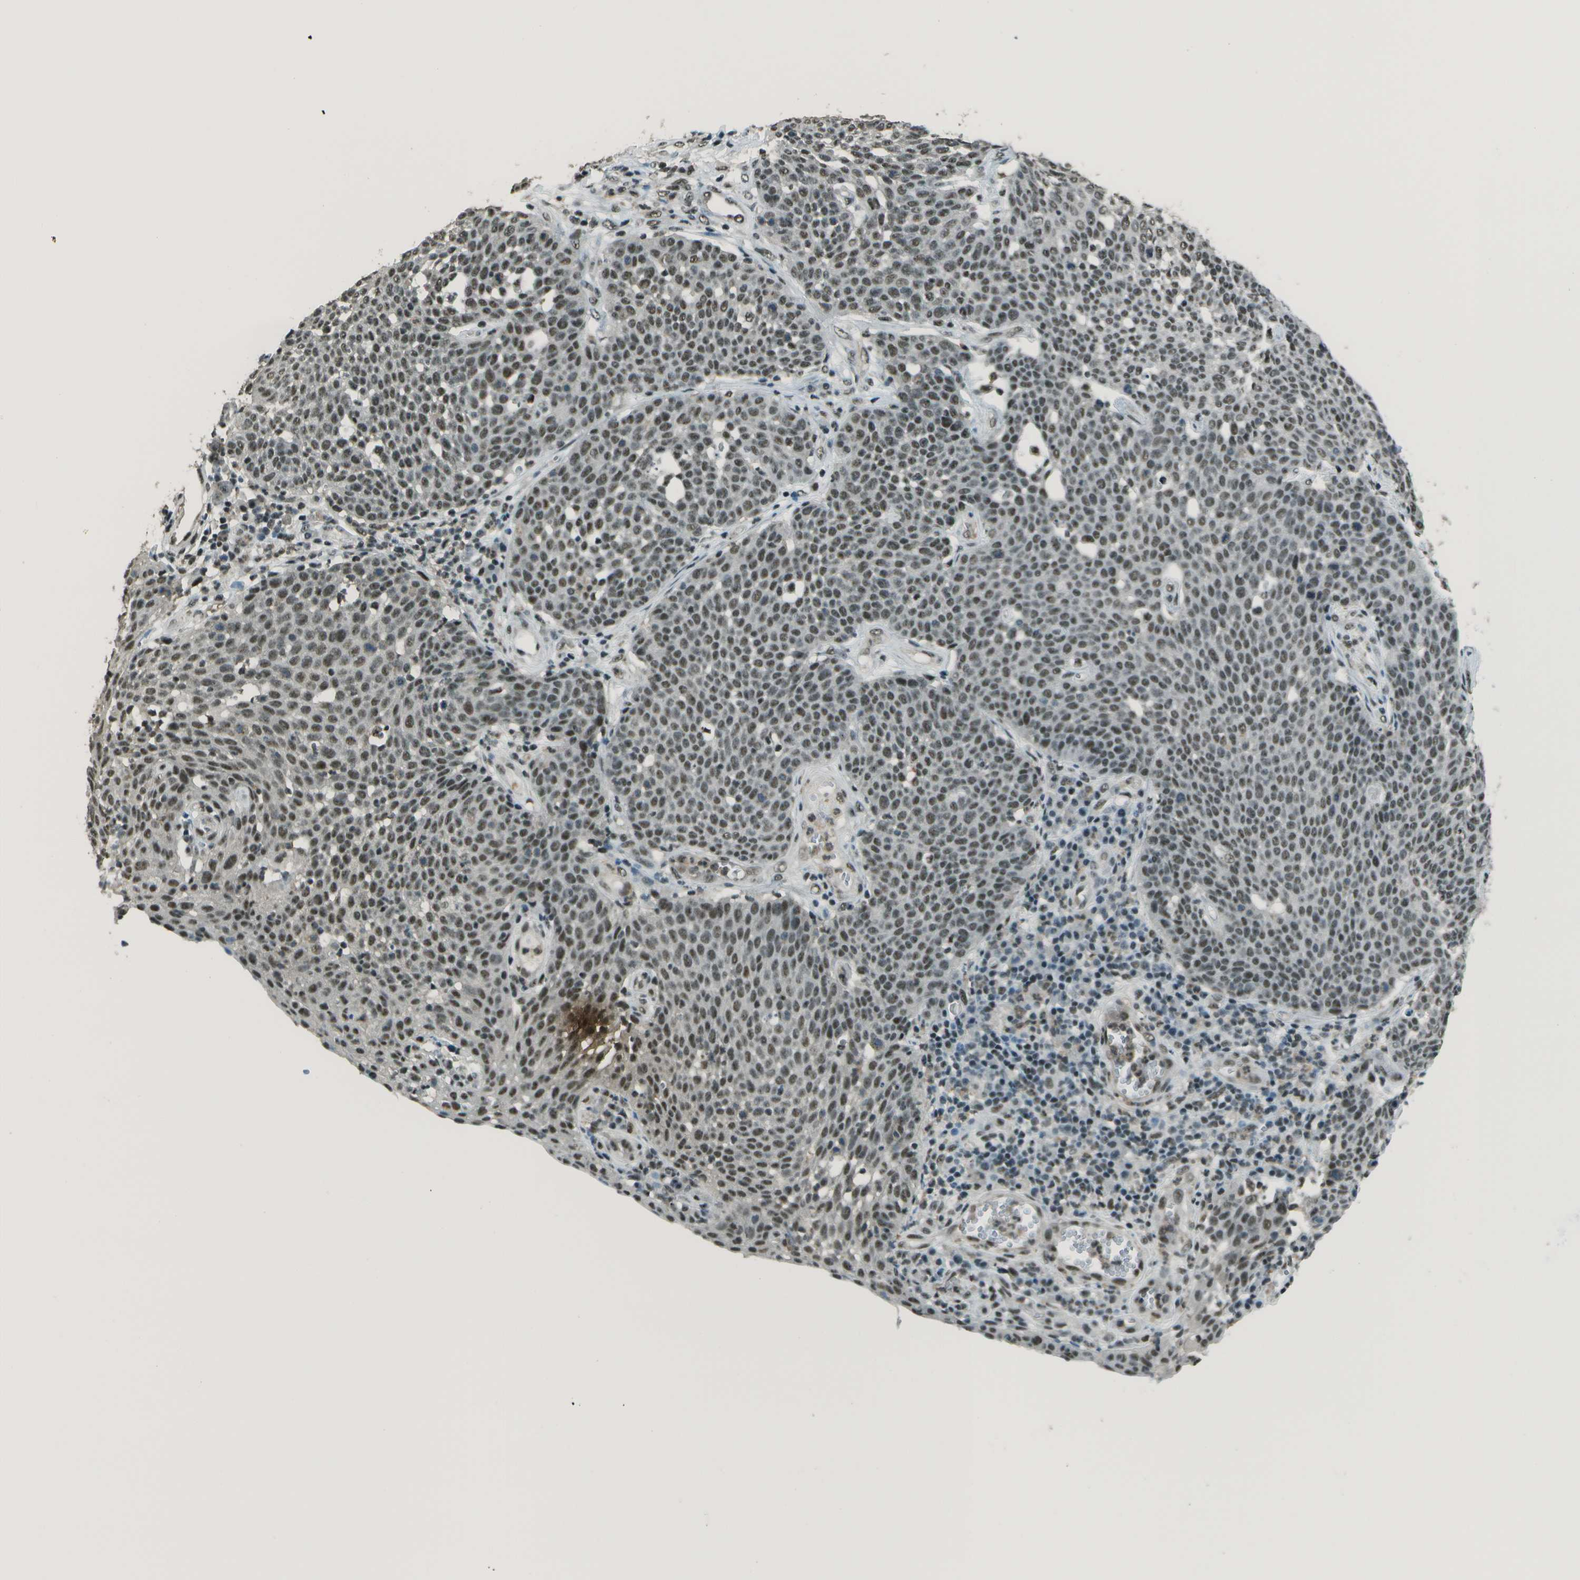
{"staining": {"intensity": "moderate", "quantity": ">75%", "location": "nuclear"}, "tissue": "cervical cancer", "cell_type": "Tumor cells", "image_type": "cancer", "snomed": [{"axis": "morphology", "description": "Squamous cell carcinoma, NOS"}, {"axis": "topography", "description": "Cervix"}], "caption": "Tumor cells show moderate nuclear positivity in about >75% of cells in cervical cancer. (DAB IHC with brightfield microscopy, high magnification).", "gene": "DEPDC1", "patient": {"sex": "female", "age": 34}}